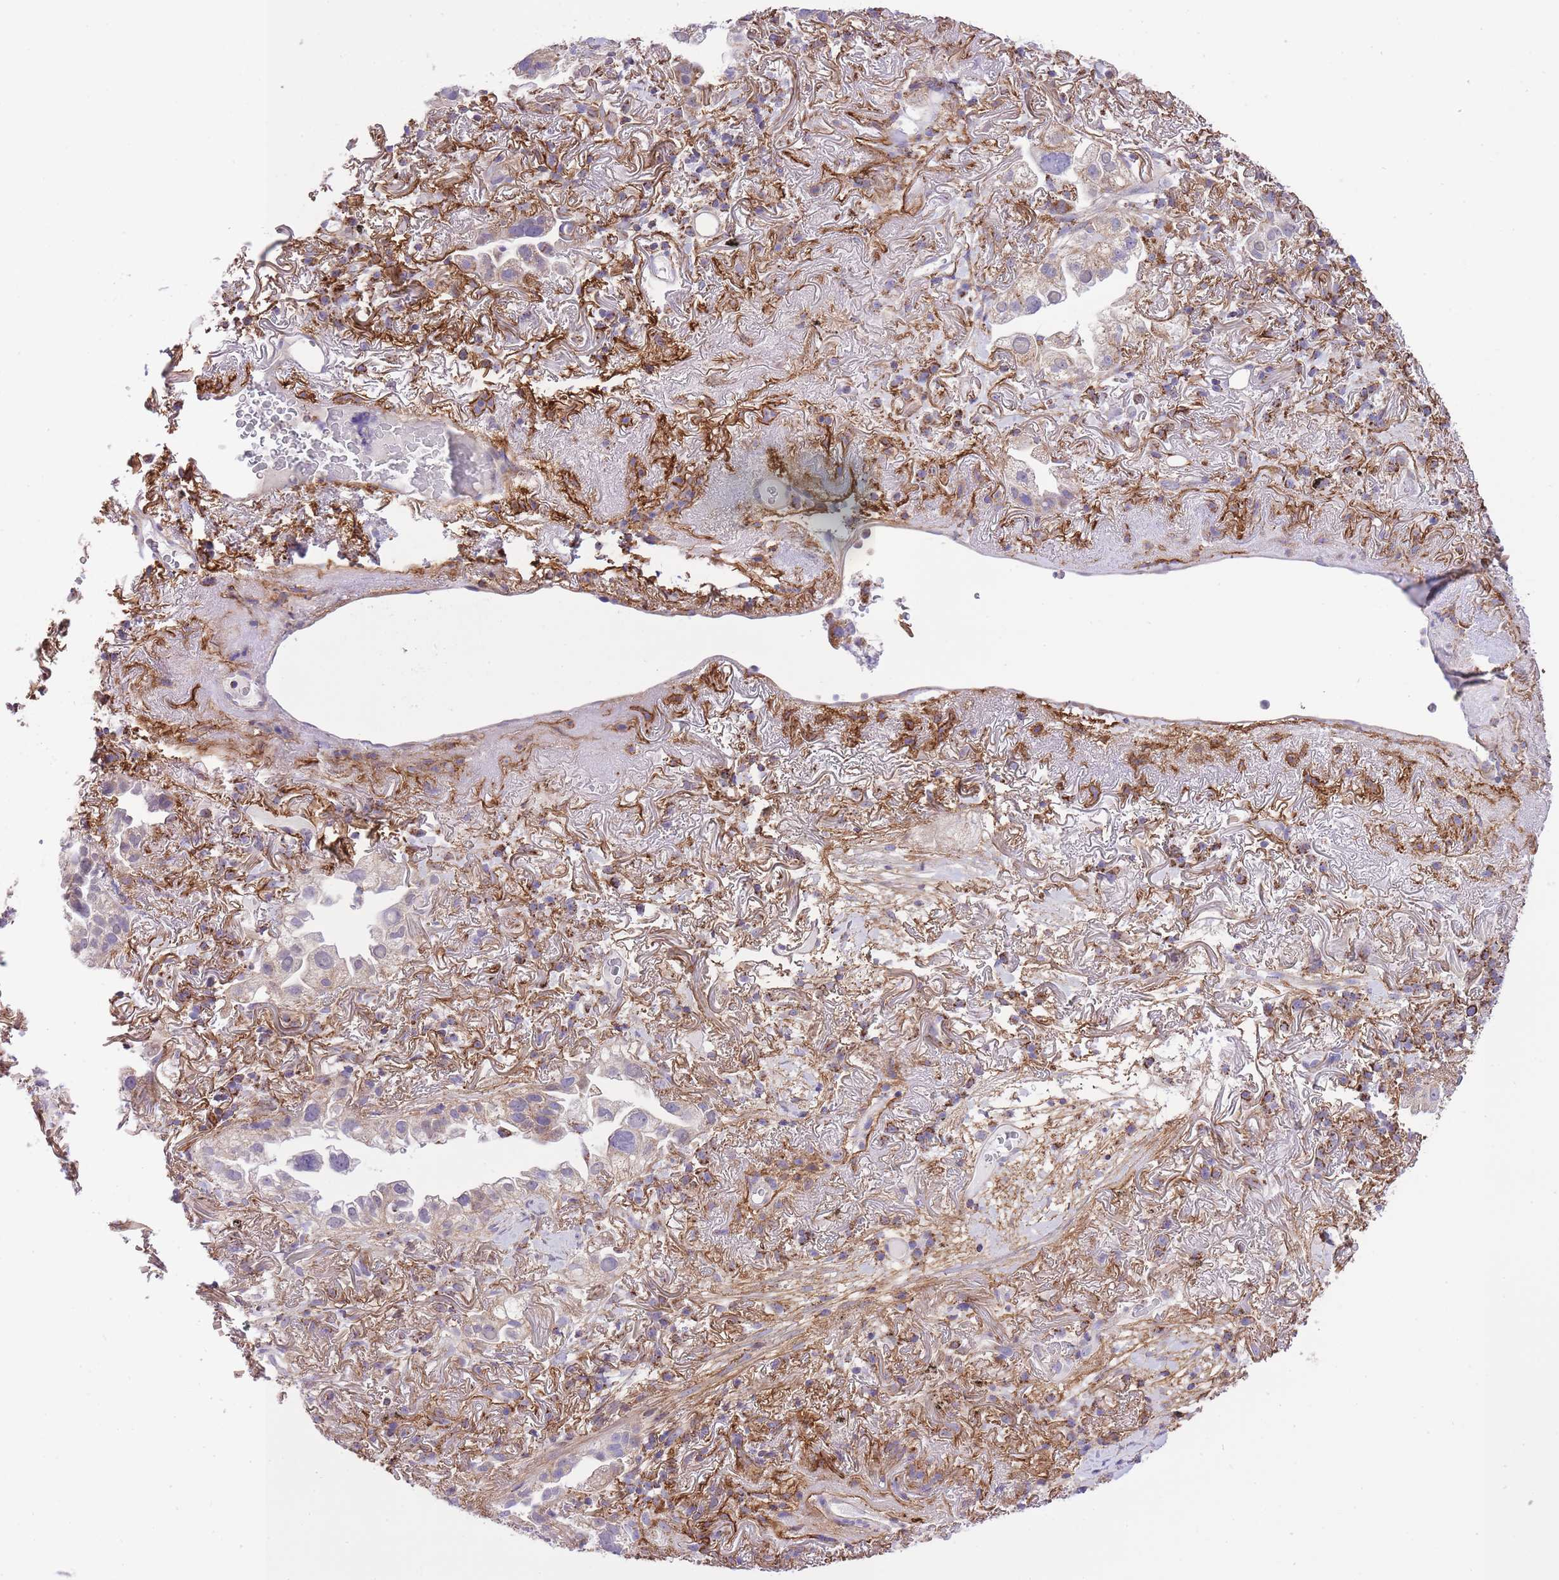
{"staining": {"intensity": "negative", "quantity": "none", "location": "none"}, "tissue": "lung cancer", "cell_type": "Tumor cells", "image_type": "cancer", "snomed": [{"axis": "morphology", "description": "Adenocarcinoma, NOS"}, {"axis": "topography", "description": "Lung"}], "caption": "Lung cancer (adenocarcinoma) was stained to show a protein in brown. There is no significant positivity in tumor cells.", "gene": "ST3GAL3", "patient": {"sex": "female", "age": 69}}